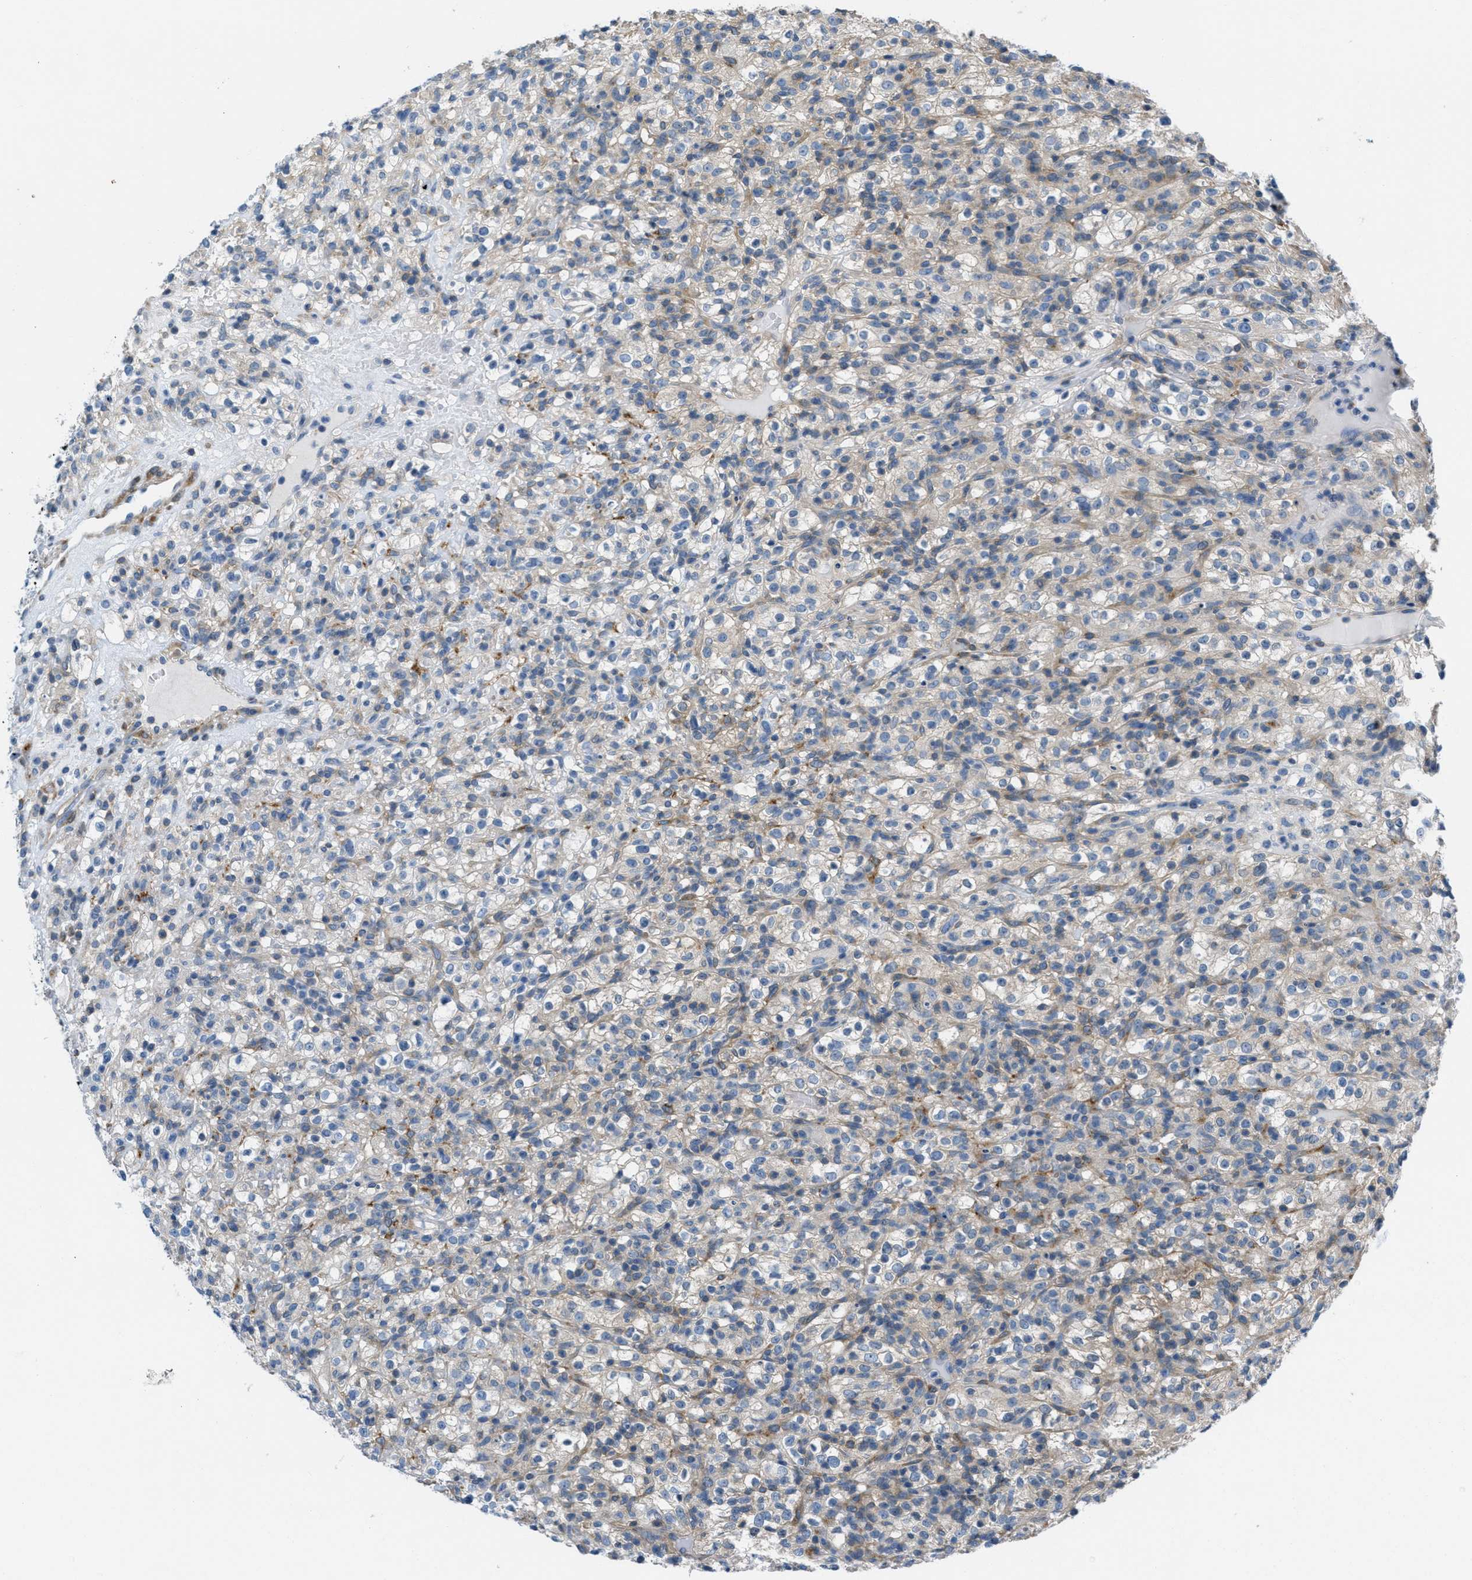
{"staining": {"intensity": "weak", "quantity": "25%-75%", "location": "cytoplasmic/membranous"}, "tissue": "renal cancer", "cell_type": "Tumor cells", "image_type": "cancer", "snomed": [{"axis": "morphology", "description": "Normal tissue, NOS"}, {"axis": "morphology", "description": "Adenocarcinoma, NOS"}, {"axis": "topography", "description": "Kidney"}], "caption": "Immunohistochemical staining of human adenocarcinoma (renal) demonstrates weak cytoplasmic/membranous protein staining in about 25%-75% of tumor cells. (IHC, brightfield microscopy, high magnification).", "gene": "MAPRE2", "patient": {"sex": "female", "age": 72}}